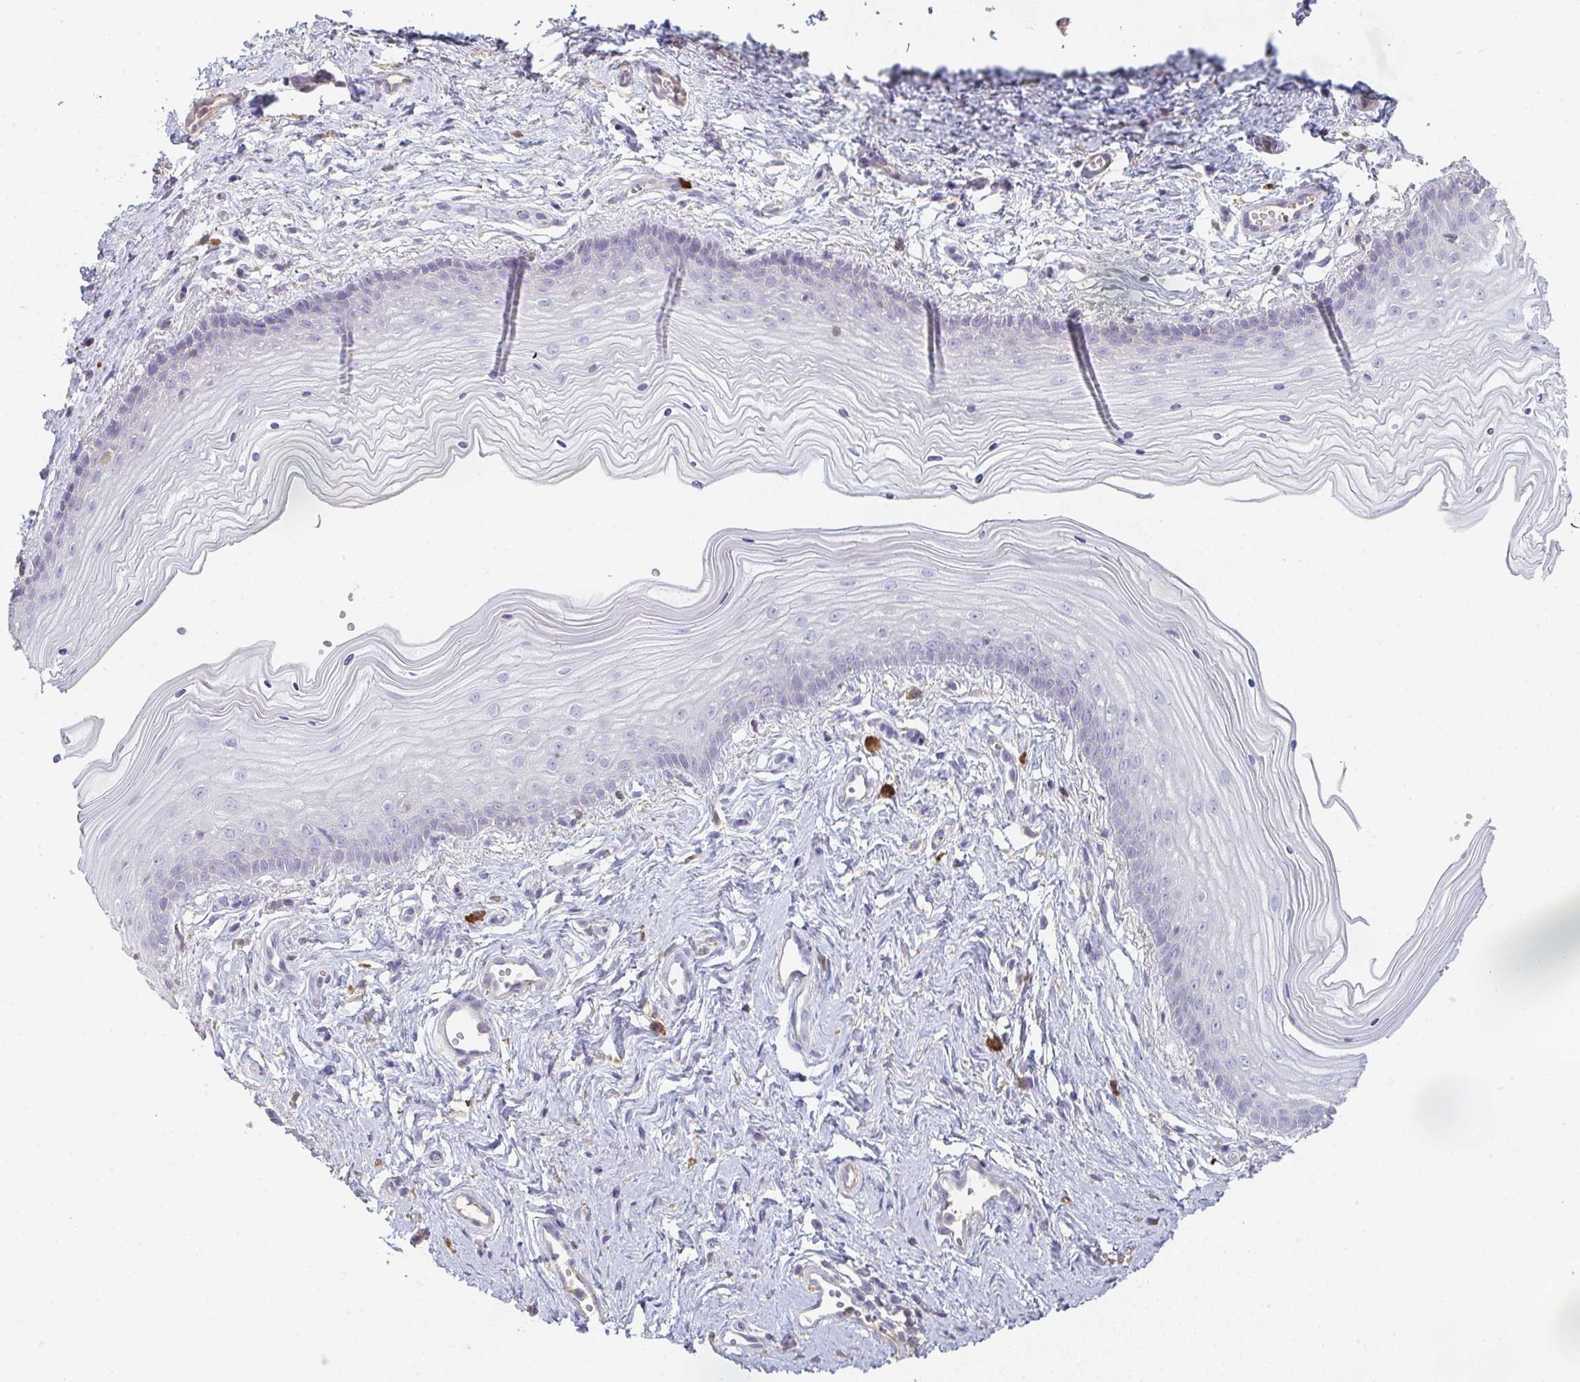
{"staining": {"intensity": "negative", "quantity": "none", "location": "none"}, "tissue": "vagina", "cell_type": "Squamous epithelial cells", "image_type": "normal", "snomed": [{"axis": "morphology", "description": "Normal tissue, NOS"}, {"axis": "topography", "description": "Vagina"}], "caption": "An IHC image of normal vagina is shown. There is no staining in squamous epithelial cells of vagina.", "gene": "ZNF215", "patient": {"sex": "female", "age": 38}}